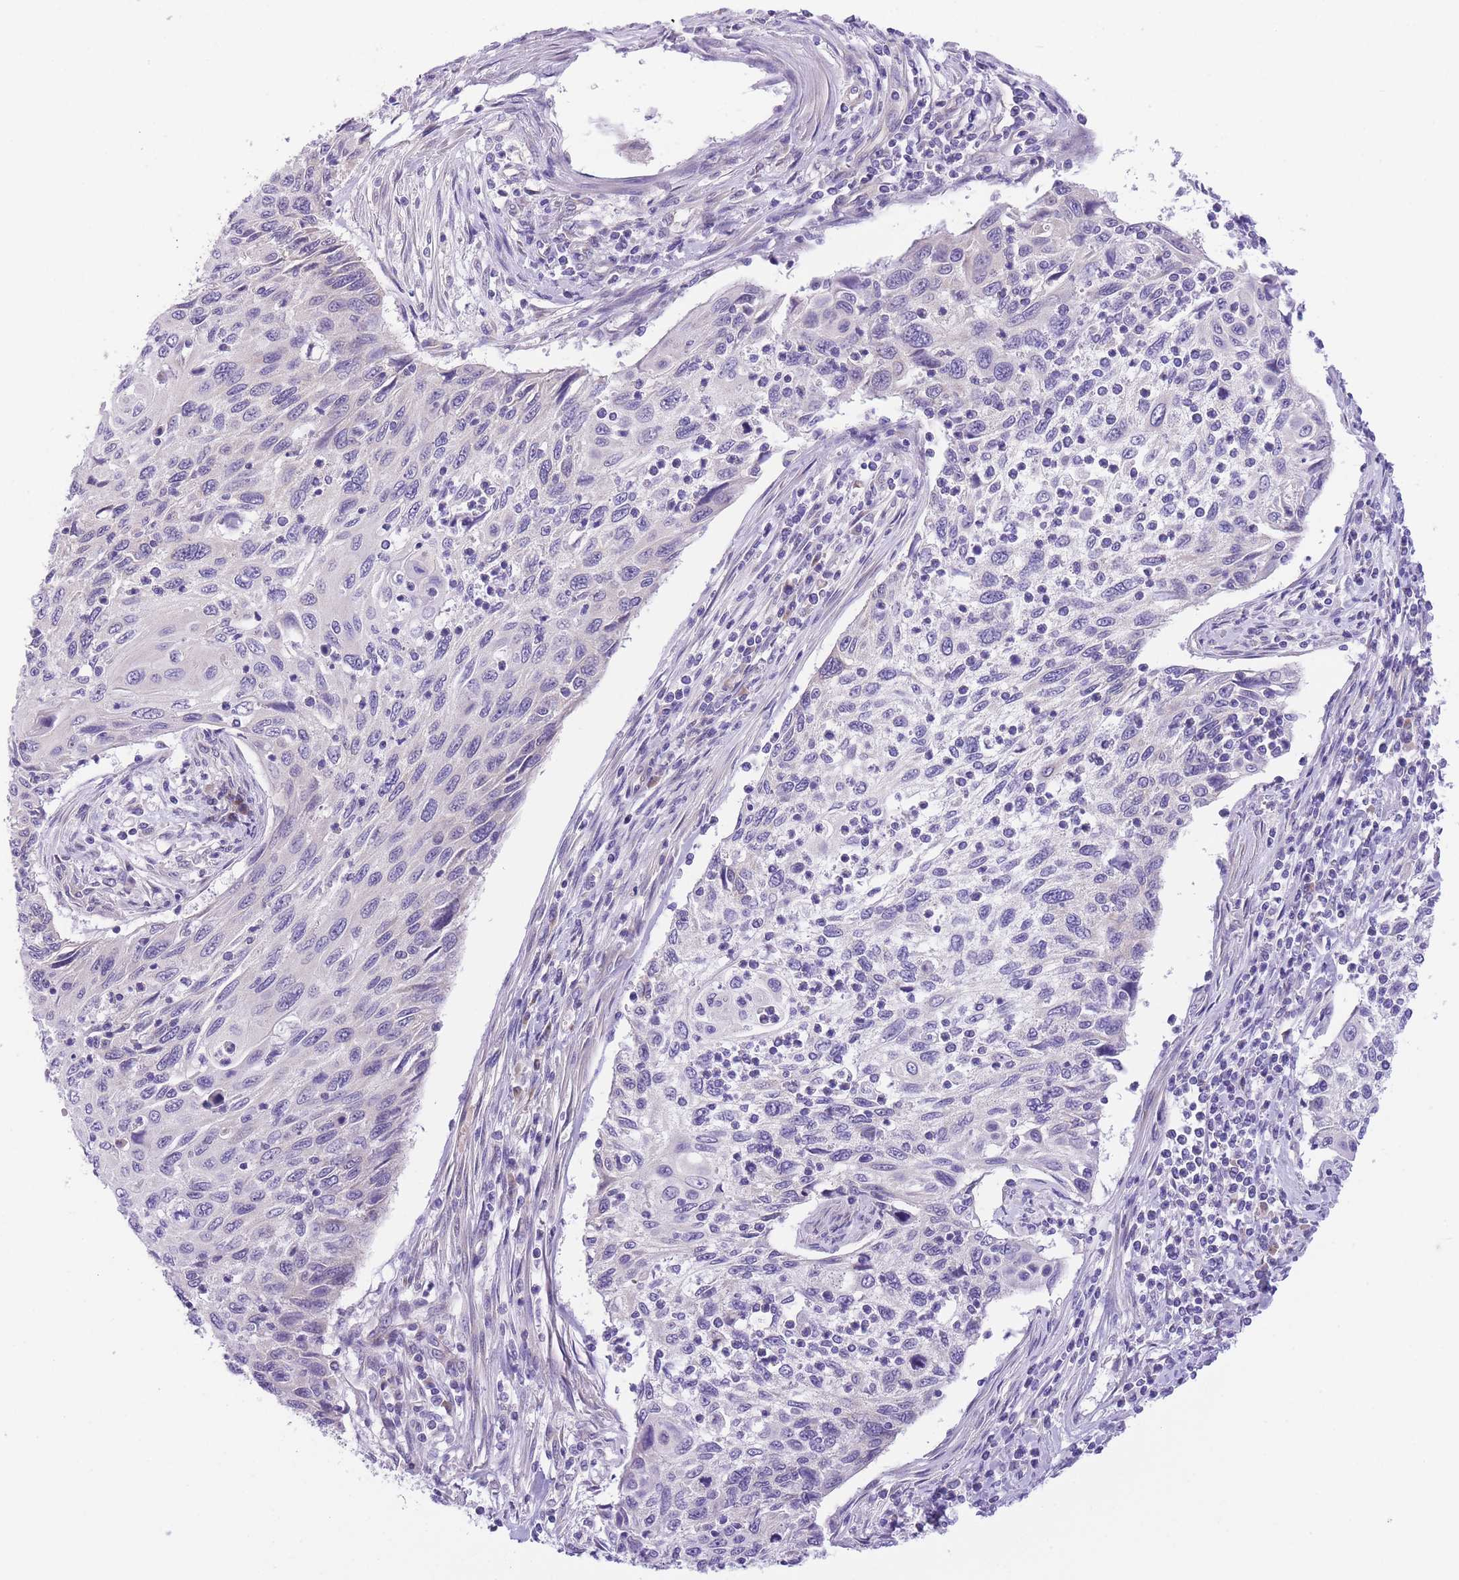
{"staining": {"intensity": "negative", "quantity": "none", "location": "none"}, "tissue": "cervical cancer", "cell_type": "Tumor cells", "image_type": "cancer", "snomed": [{"axis": "morphology", "description": "Squamous cell carcinoma, NOS"}, {"axis": "topography", "description": "Cervix"}], "caption": "A histopathology image of cervical cancer stained for a protein shows no brown staining in tumor cells. The staining is performed using DAB brown chromogen with nuclei counter-stained in using hematoxylin.", "gene": "WWOX", "patient": {"sex": "female", "age": 70}}